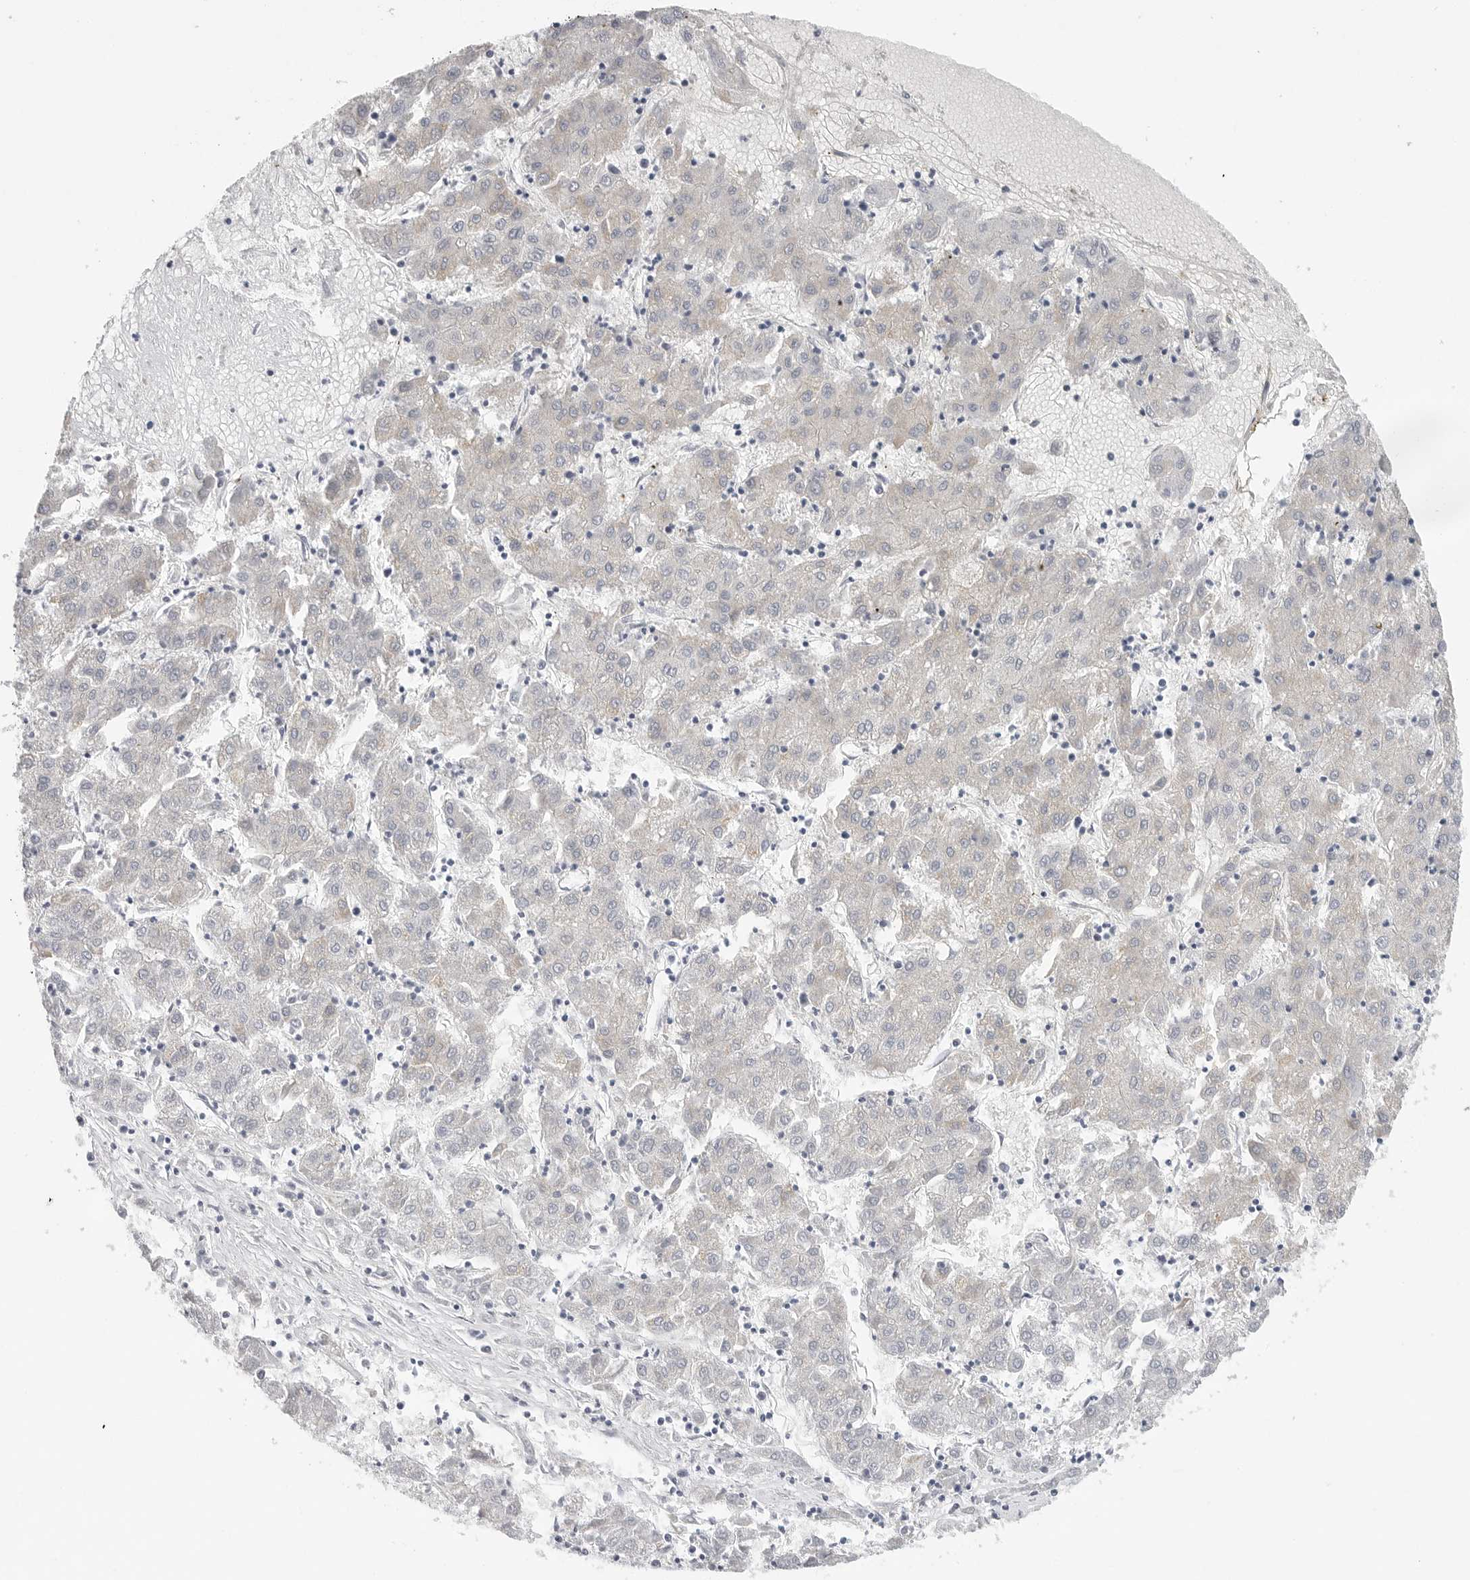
{"staining": {"intensity": "negative", "quantity": "none", "location": "none"}, "tissue": "liver cancer", "cell_type": "Tumor cells", "image_type": "cancer", "snomed": [{"axis": "morphology", "description": "Carcinoma, Hepatocellular, NOS"}, {"axis": "topography", "description": "Liver"}], "caption": "A photomicrograph of liver hepatocellular carcinoma stained for a protein exhibits no brown staining in tumor cells.", "gene": "TNR", "patient": {"sex": "male", "age": 72}}